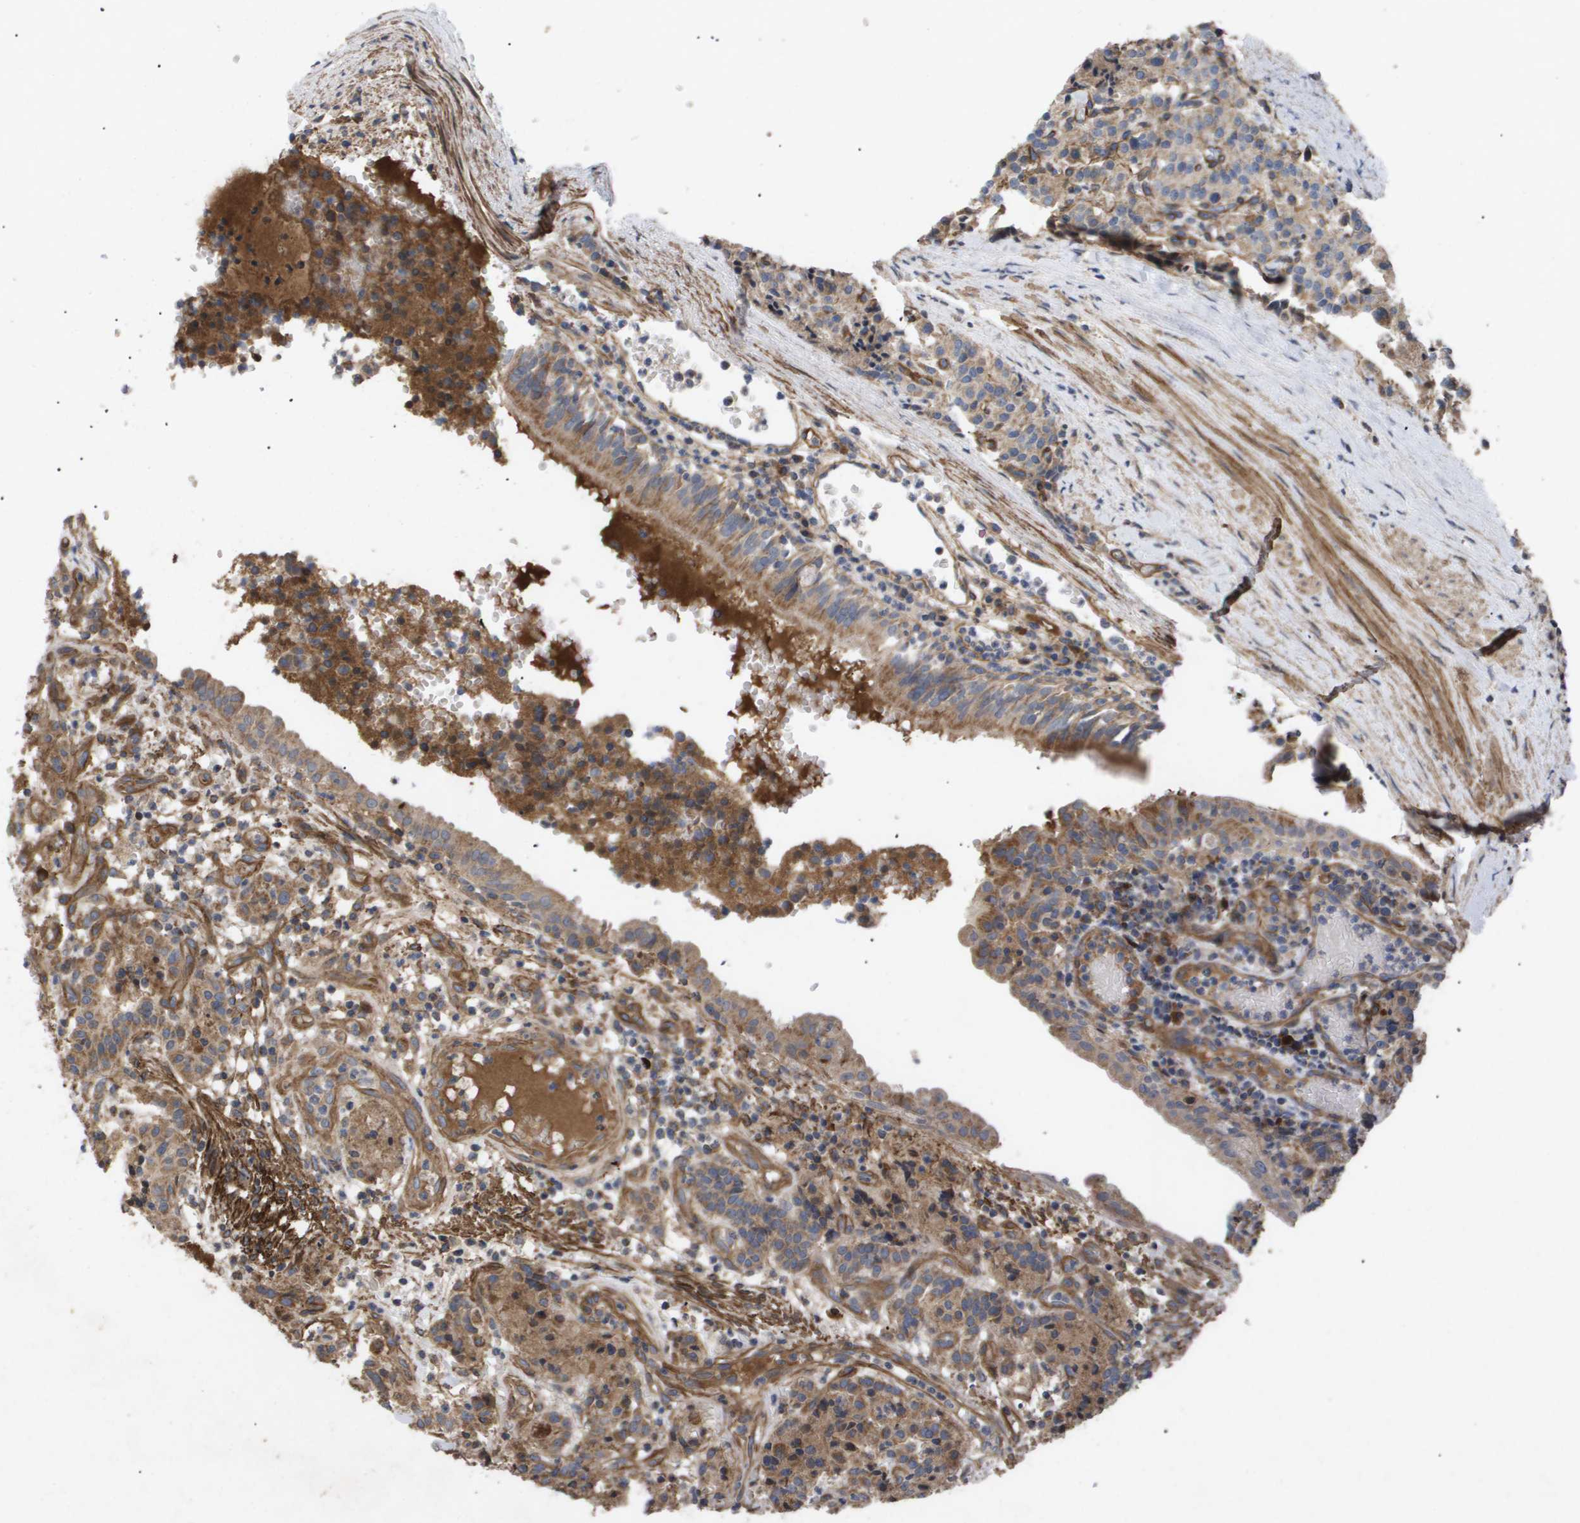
{"staining": {"intensity": "moderate", "quantity": ">75%", "location": "cytoplasmic/membranous"}, "tissue": "carcinoid", "cell_type": "Tumor cells", "image_type": "cancer", "snomed": [{"axis": "morphology", "description": "Carcinoid, malignant, NOS"}, {"axis": "topography", "description": "Lung"}], "caption": "Immunohistochemistry histopathology image of human carcinoid (malignant) stained for a protein (brown), which exhibits medium levels of moderate cytoplasmic/membranous expression in about >75% of tumor cells.", "gene": "TNS1", "patient": {"sex": "male", "age": 30}}